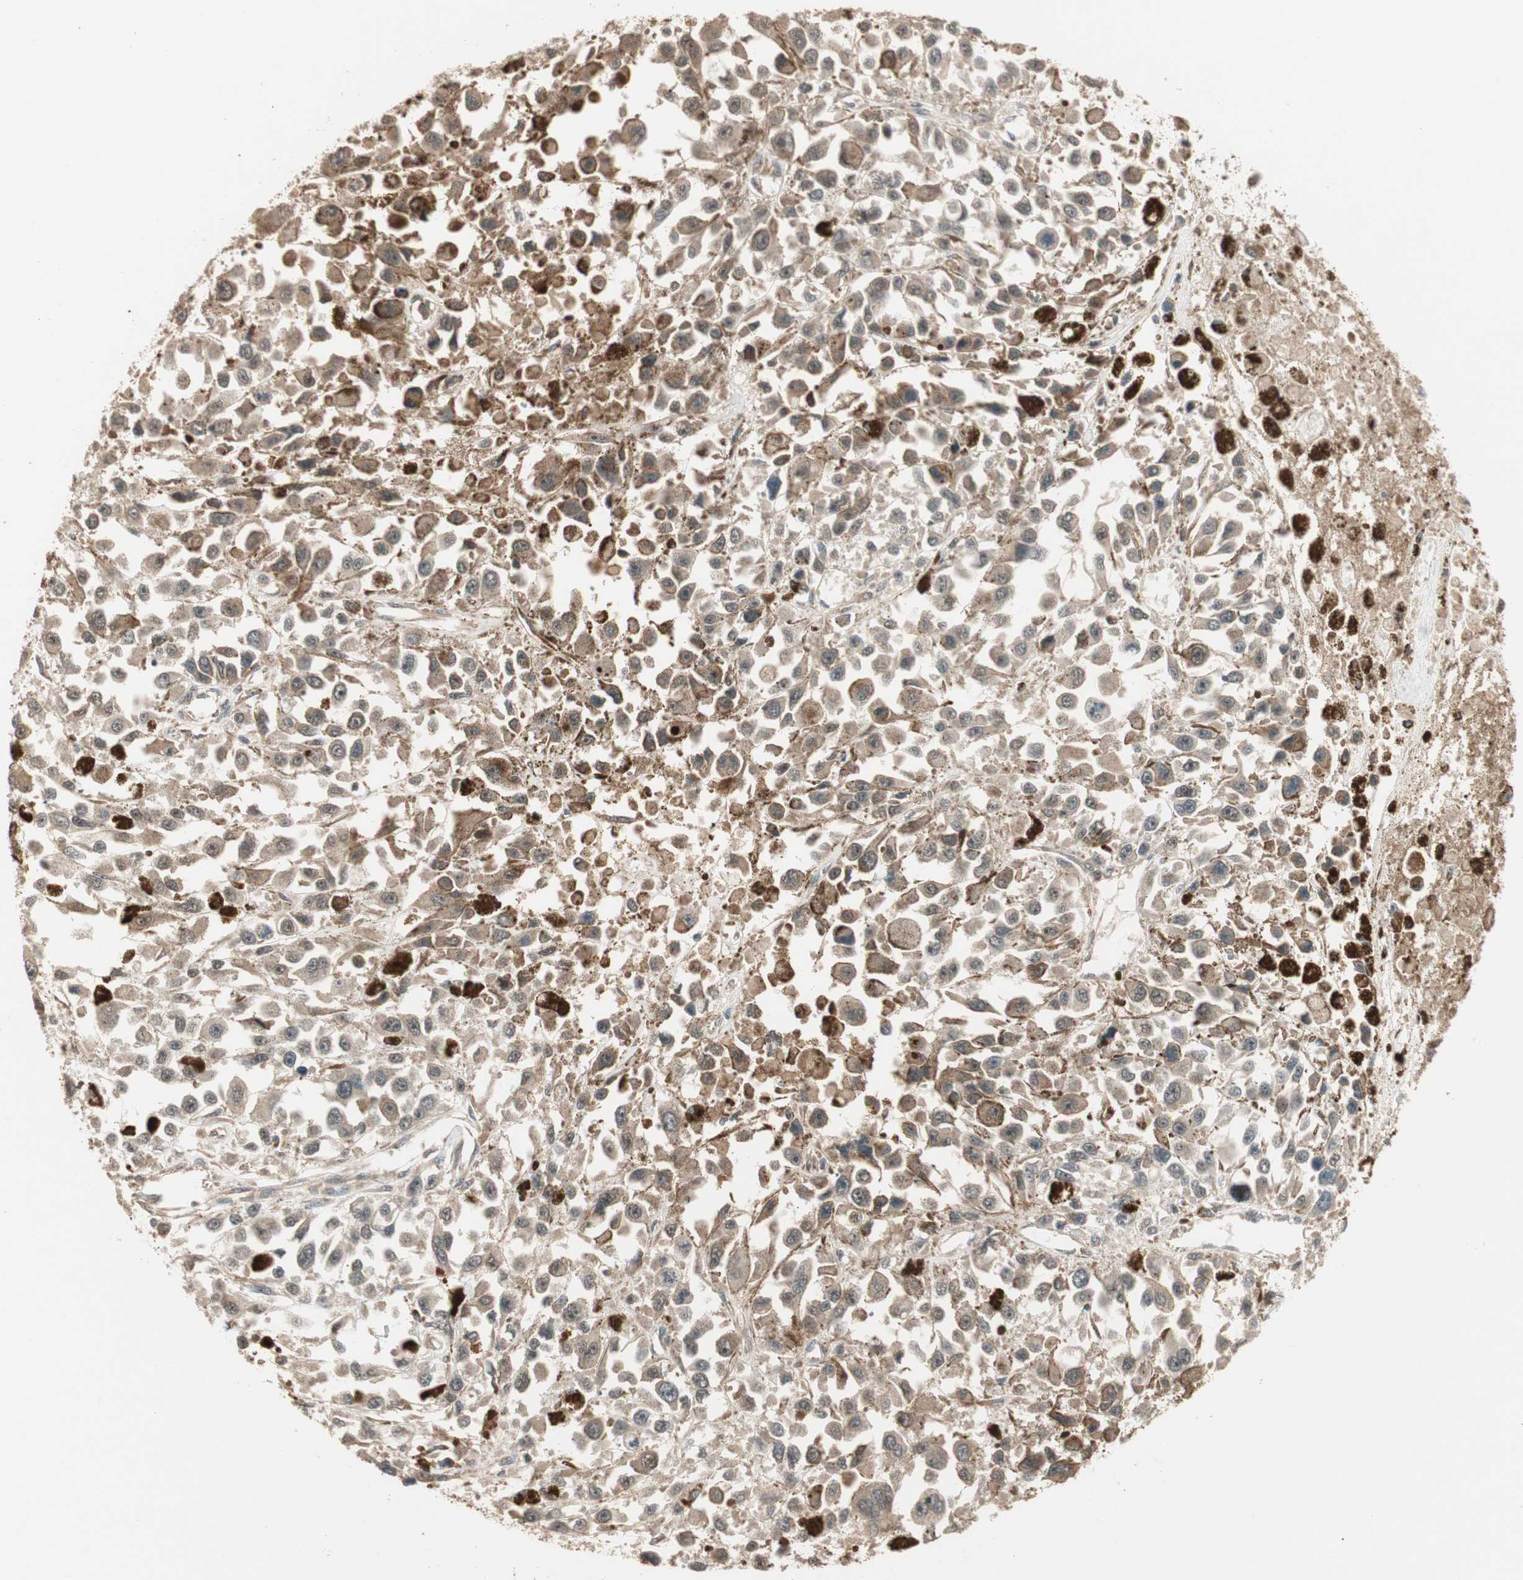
{"staining": {"intensity": "moderate", "quantity": "25%-75%", "location": "cytoplasmic/membranous"}, "tissue": "melanoma", "cell_type": "Tumor cells", "image_type": "cancer", "snomed": [{"axis": "morphology", "description": "Malignant melanoma, Metastatic site"}, {"axis": "topography", "description": "Lymph node"}], "caption": "Human melanoma stained with a protein marker demonstrates moderate staining in tumor cells.", "gene": "ZSCAN31", "patient": {"sex": "male", "age": 59}}